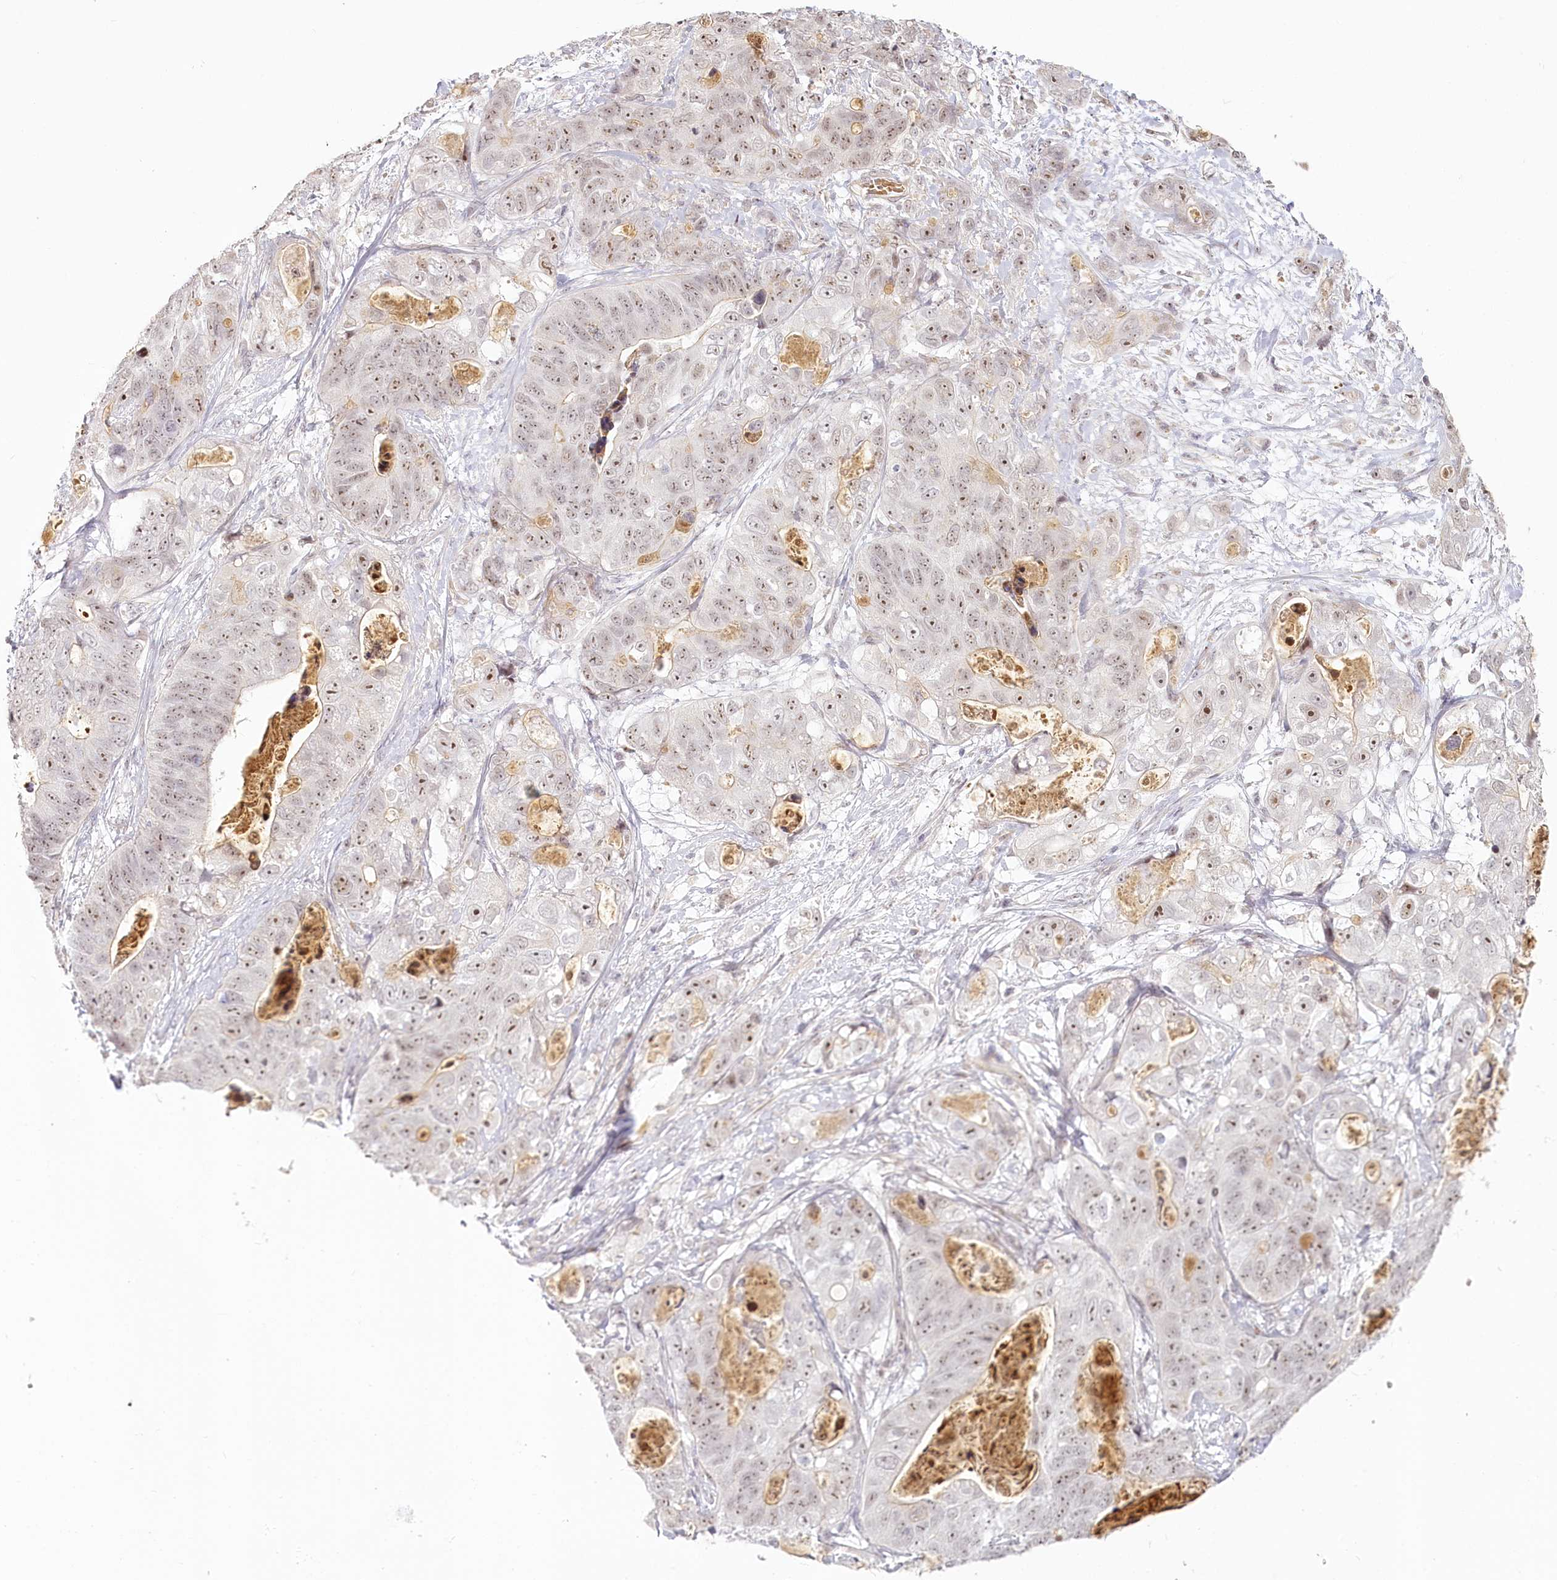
{"staining": {"intensity": "weak", "quantity": ">75%", "location": "nuclear"}, "tissue": "stomach cancer", "cell_type": "Tumor cells", "image_type": "cancer", "snomed": [{"axis": "morphology", "description": "Adenocarcinoma, NOS"}, {"axis": "topography", "description": "Stomach"}], "caption": "A high-resolution photomicrograph shows immunohistochemistry staining of adenocarcinoma (stomach), which reveals weak nuclear staining in approximately >75% of tumor cells.", "gene": "EXOSC7", "patient": {"sex": "female", "age": 89}}